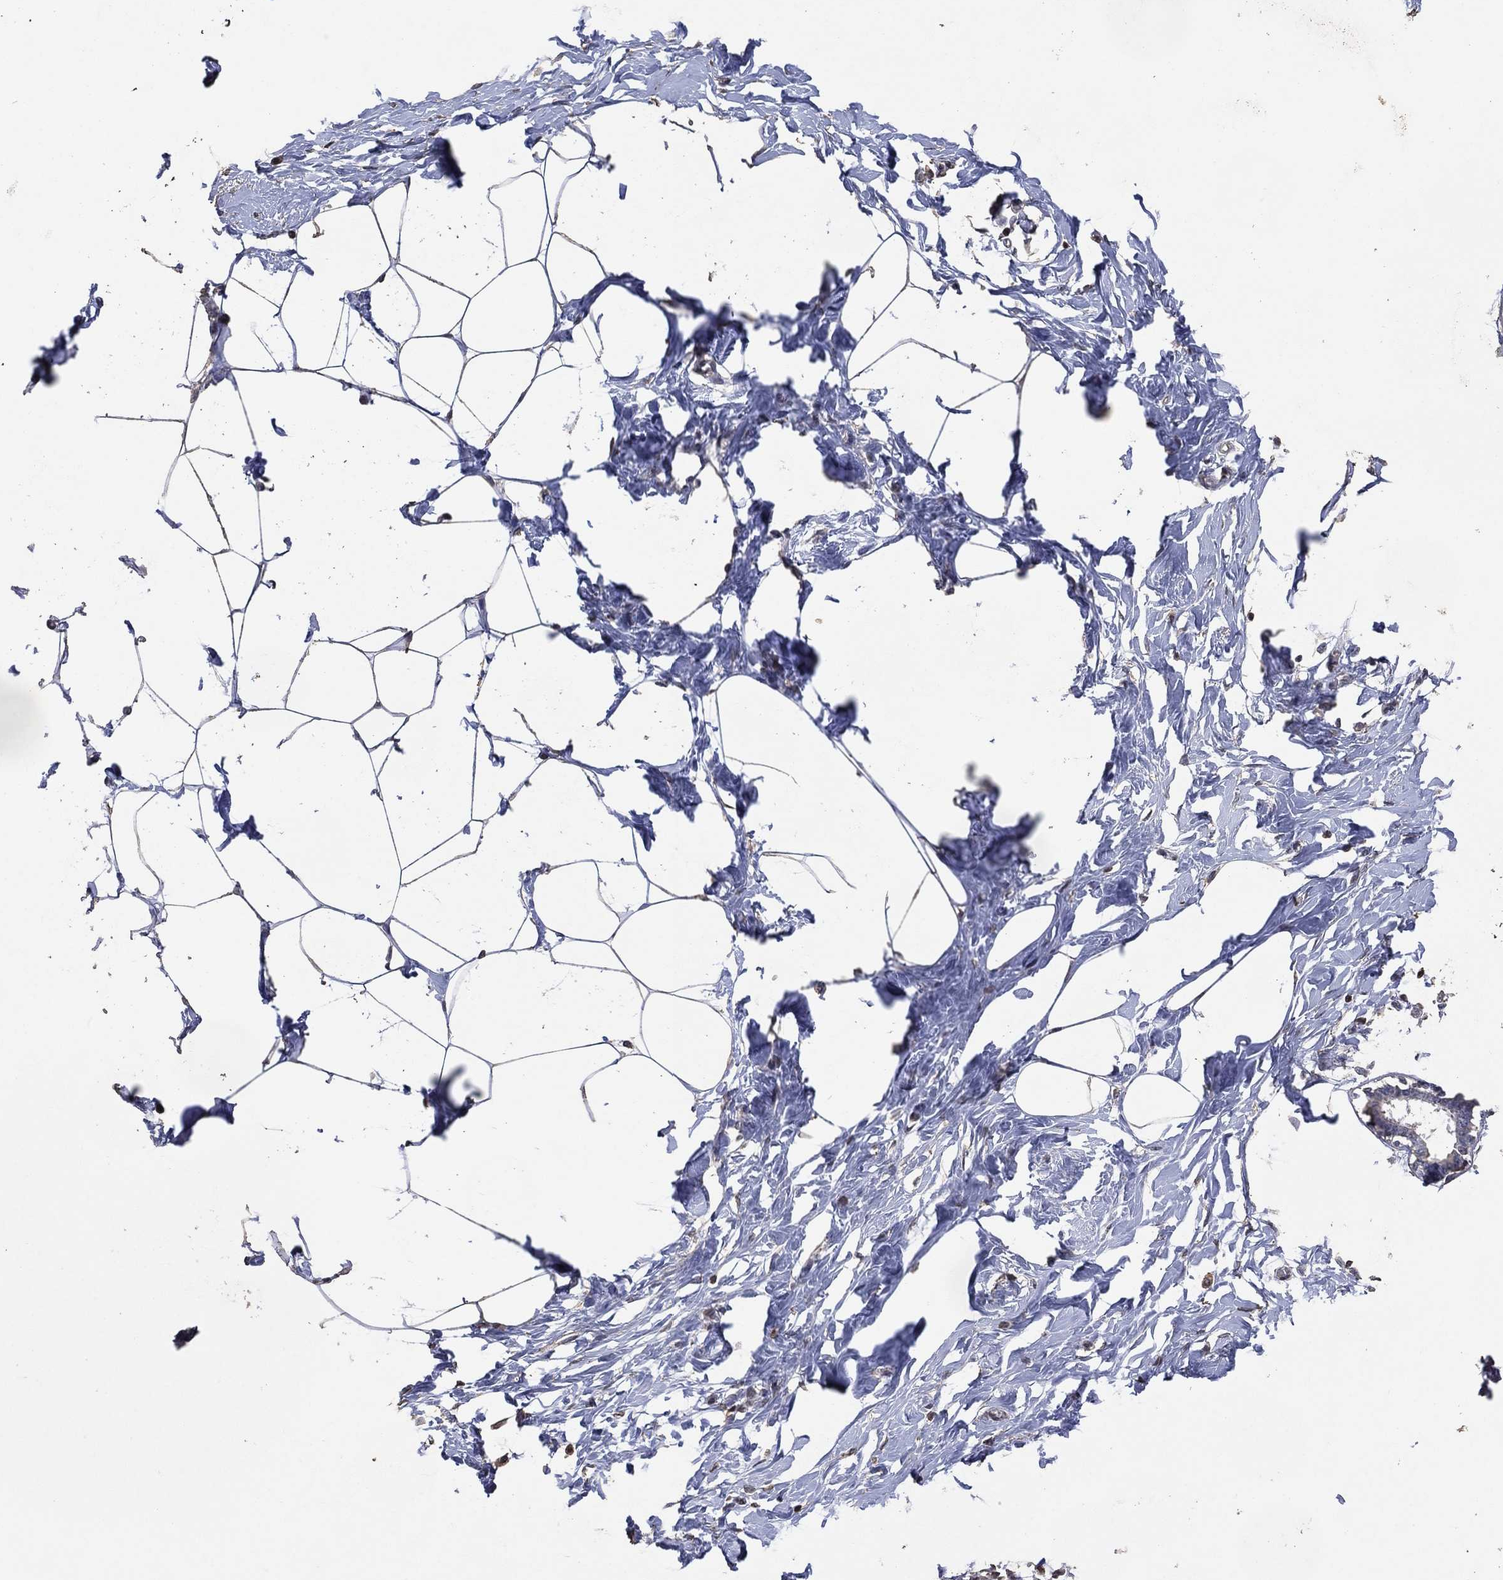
{"staining": {"intensity": "negative", "quantity": "none", "location": "none"}, "tissue": "breast", "cell_type": "Adipocytes", "image_type": "normal", "snomed": [{"axis": "morphology", "description": "Normal tissue, NOS"}, {"axis": "morphology", "description": "Lobular carcinoma, in situ"}, {"axis": "topography", "description": "Breast"}], "caption": "Protein analysis of benign breast exhibits no significant staining in adipocytes. (DAB immunohistochemistry visualized using brightfield microscopy, high magnification).", "gene": "ADPRHL1", "patient": {"sex": "female", "age": 35}}